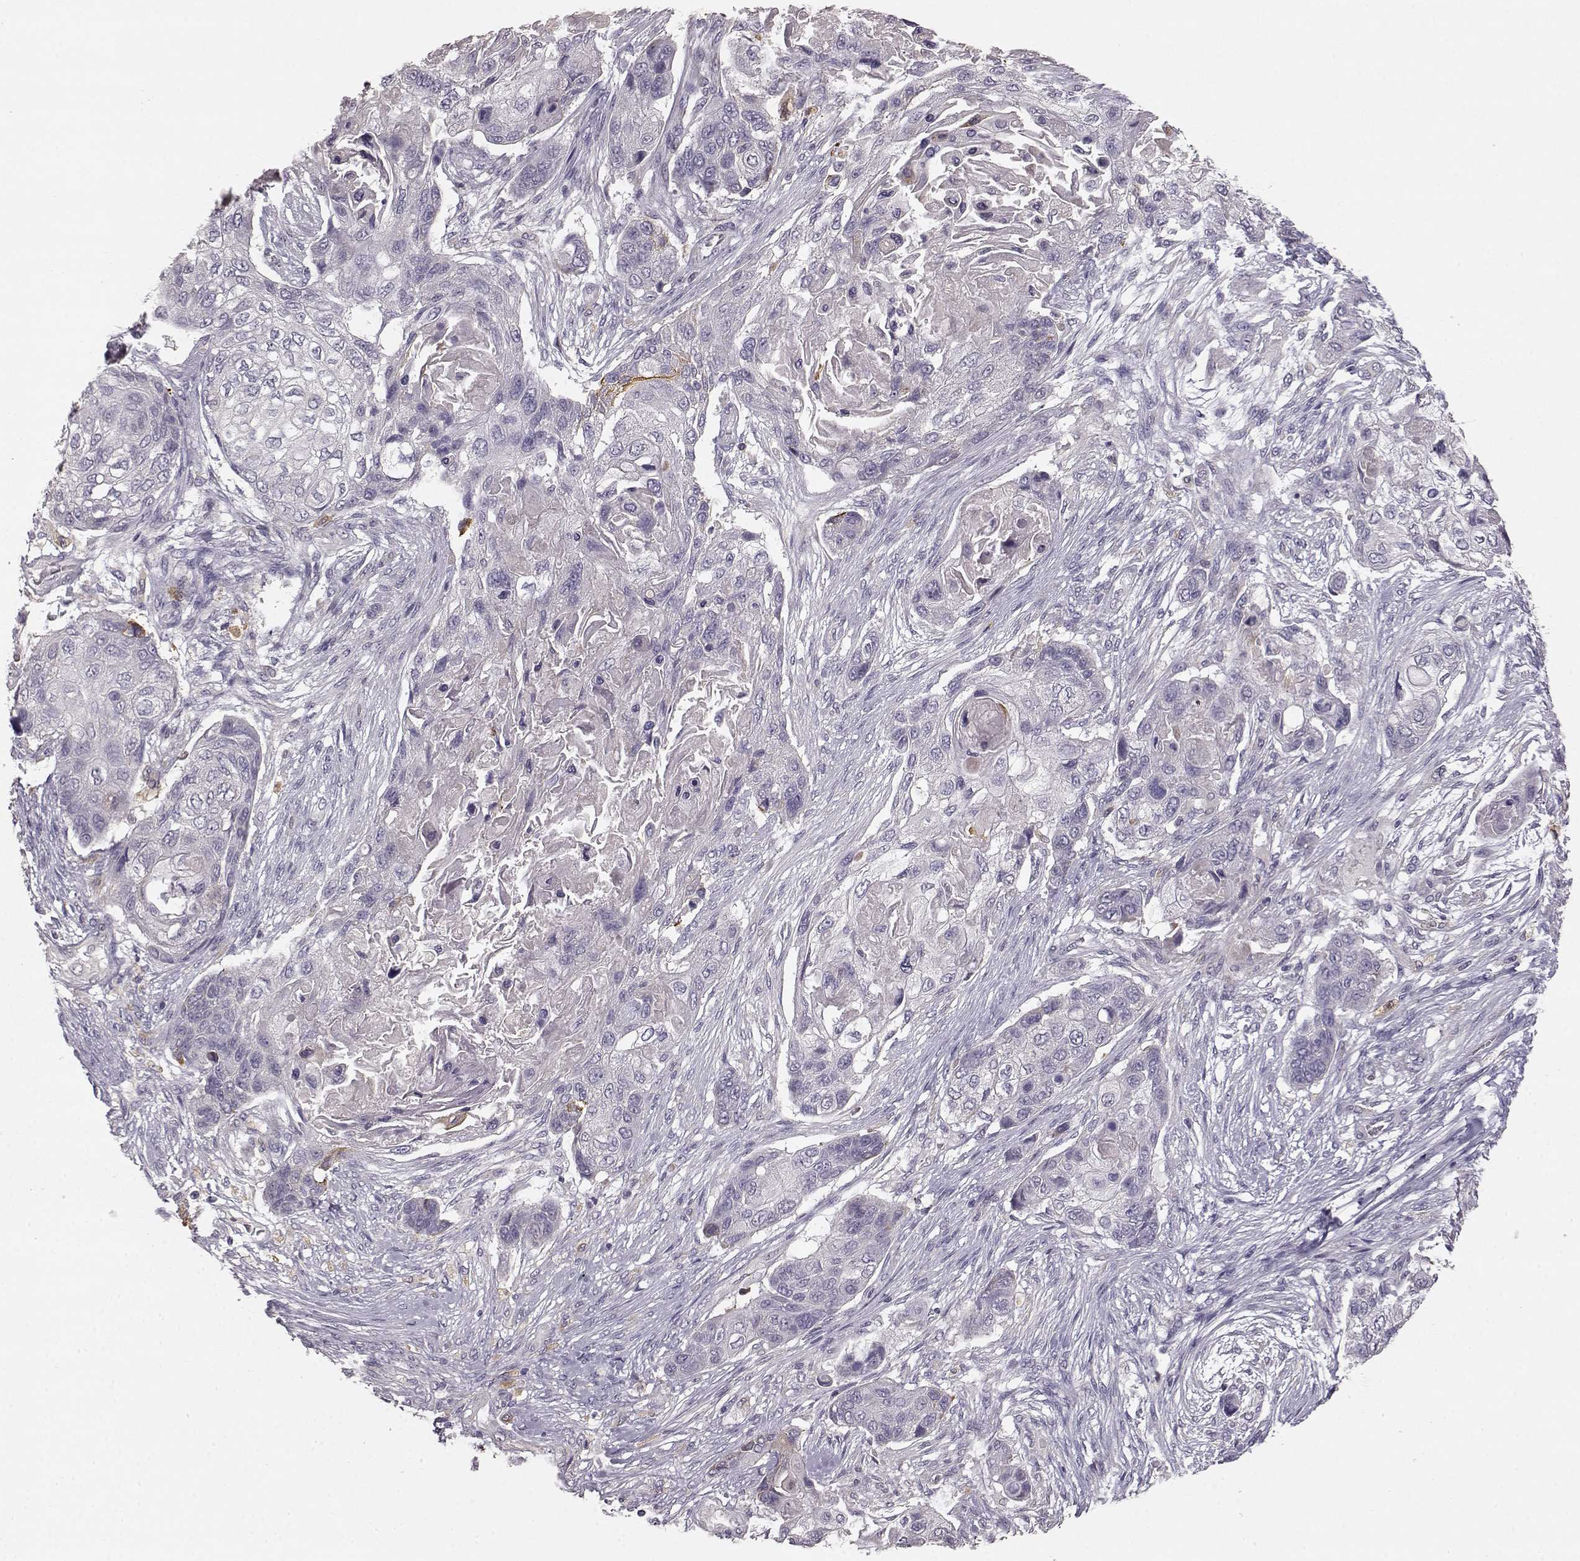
{"staining": {"intensity": "negative", "quantity": "none", "location": "none"}, "tissue": "lung cancer", "cell_type": "Tumor cells", "image_type": "cancer", "snomed": [{"axis": "morphology", "description": "Squamous cell carcinoma, NOS"}, {"axis": "topography", "description": "Lung"}], "caption": "High magnification brightfield microscopy of lung cancer (squamous cell carcinoma) stained with DAB (brown) and counterstained with hematoxylin (blue): tumor cells show no significant positivity.", "gene": "GHR", "patient": {"sex": "male", "age": 69}}